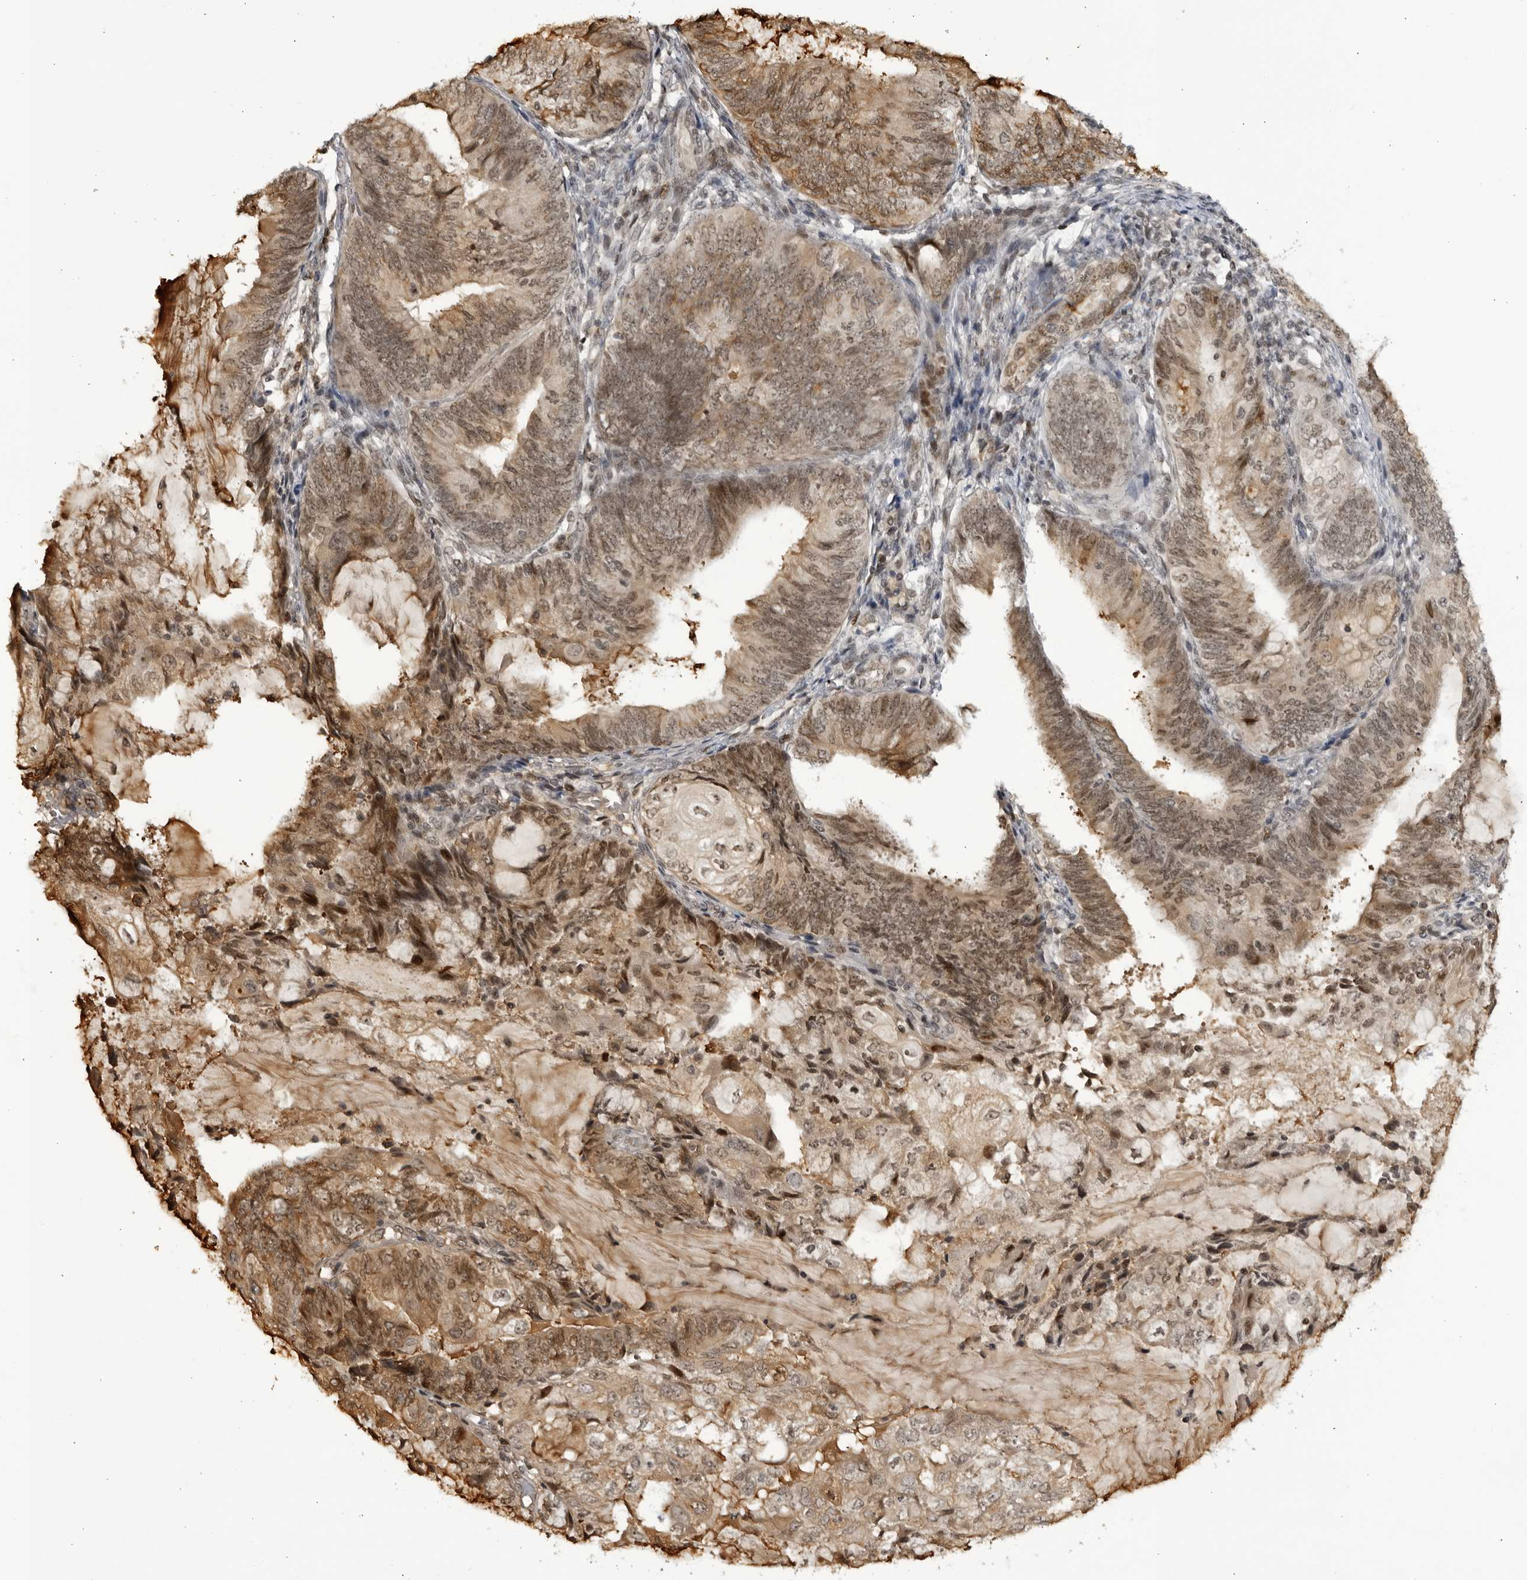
{"staining": {"intensity": "weak", "quantity": ">75%", "location": "cytoplasmic/membranous,nuclear"}, "tissue": "endometrial cancer", "cell_type": "Tumor cells", "image_type": "cancer", "snomed": [{"axis": "morphology", "description": "Adenocarcinoma, NOS"}, {"axis": "topography", "description": "Endometrium"}], "caption": "A micrograph of endometrial cancer (adenocarcinoma) stained for a protein reveals weak cytoplasmic/membranous and nuclear brown staining in tumor cells.", "gene": "RASGEF1C", "patient": {"sex": "female", "age": 81}}